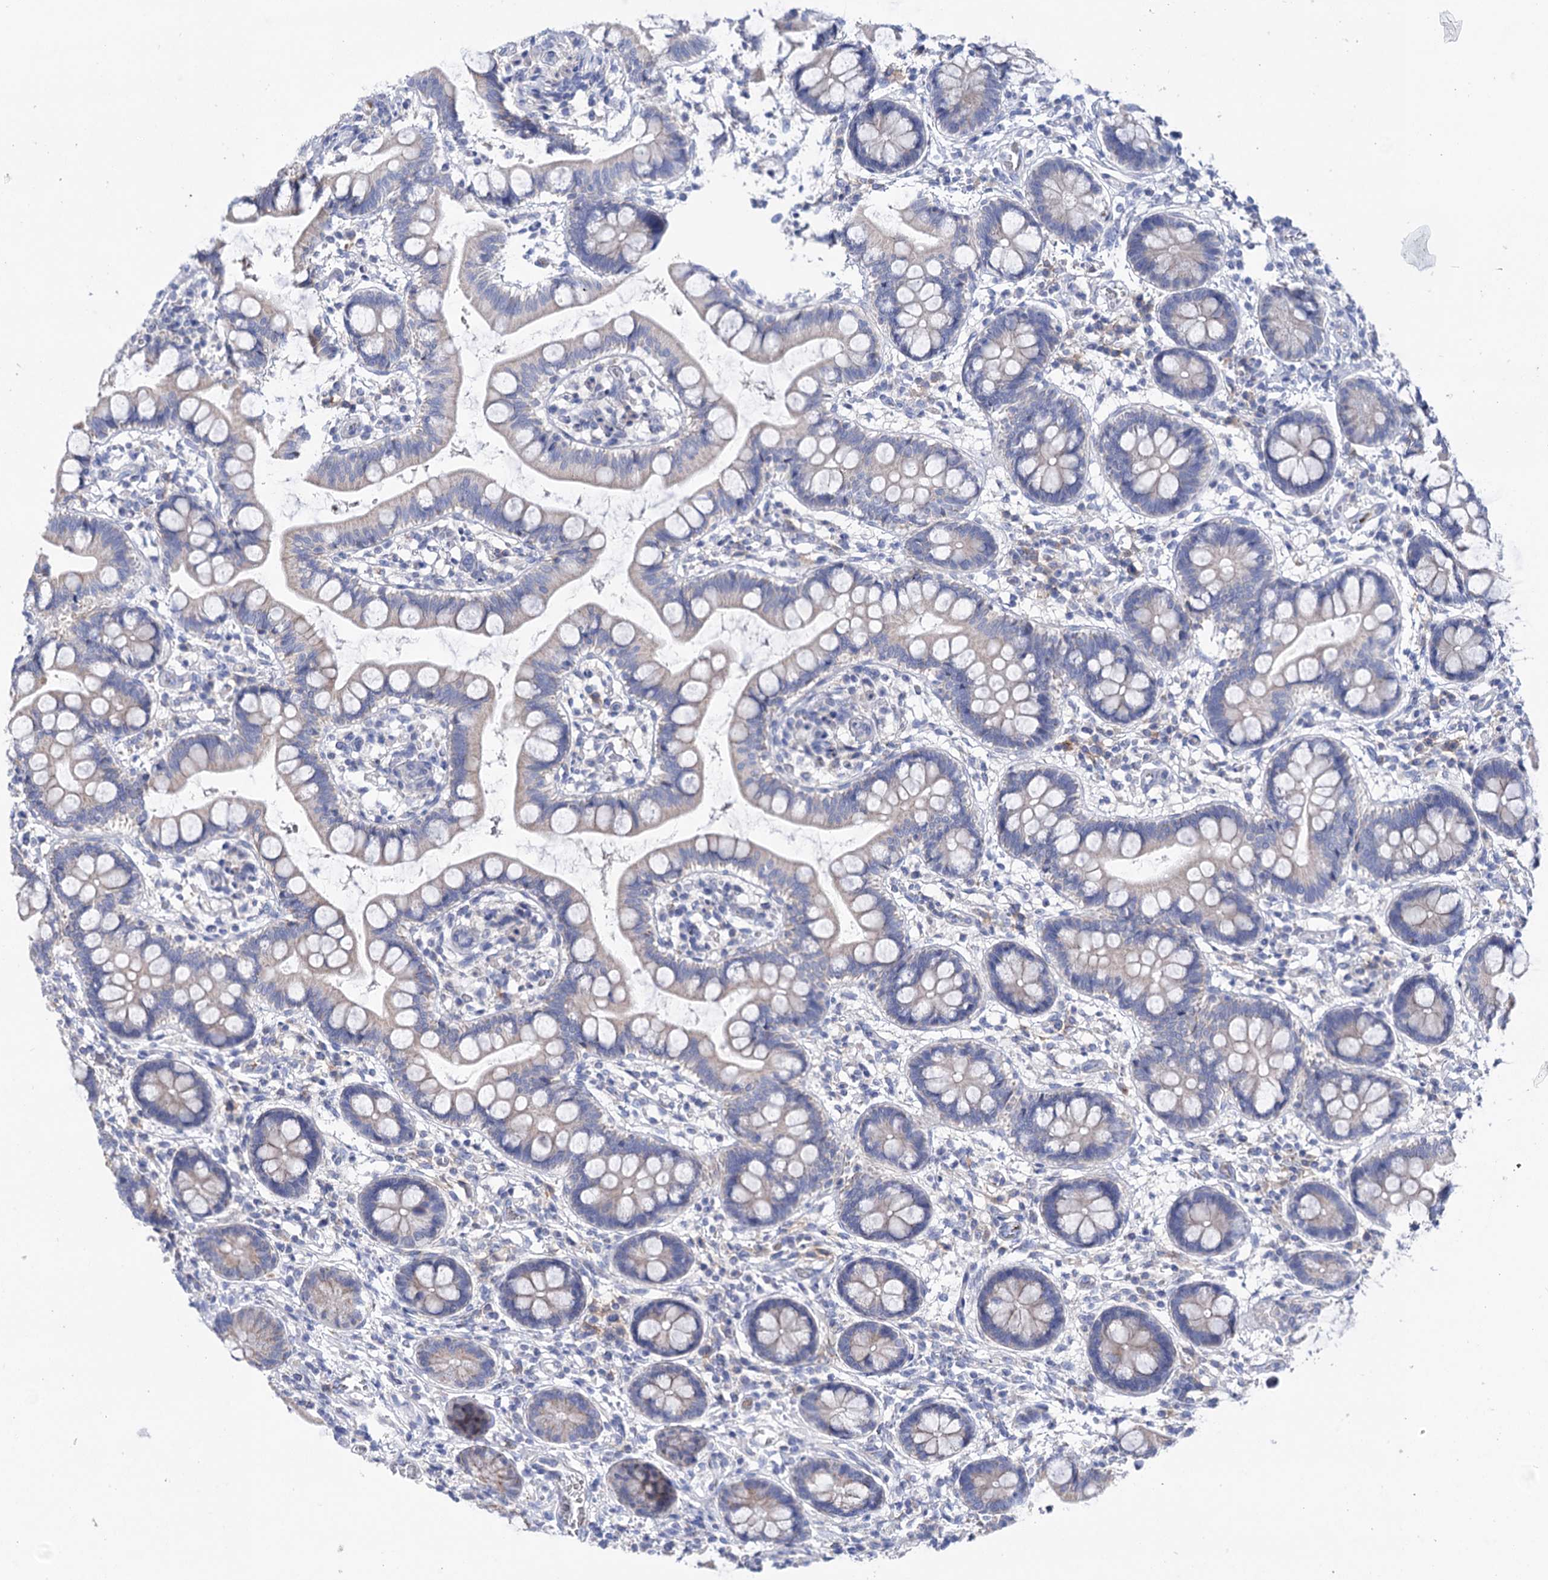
{"staining": {"intensity": "moderate", "quantity": "25%-75%", "location": "cytoplasmic/membranous"}, "tissue": "small intestine", "cell_type": "Glandular cells", "image_type": "normal", "snomed": [{"axis": "morphology", "description": "Normal tissue, NOS"}, {"axis": "topography", "description": "Small intestine"}], "caption": "High-power microscopy captured an immunohistochemistry (IHC) image of normal small intestine, revealing moderate cytoplasmic/membranous positivity in approximately 25%-75% of glandular cells. Using DAB (3,3'-diaminobenzidine) (brown) and hematoxylin (blue) stains, captured at high magnification using brightfield microscopy.", "gene": "YARS2", "patient": {"sex": "male", "age": 52}}